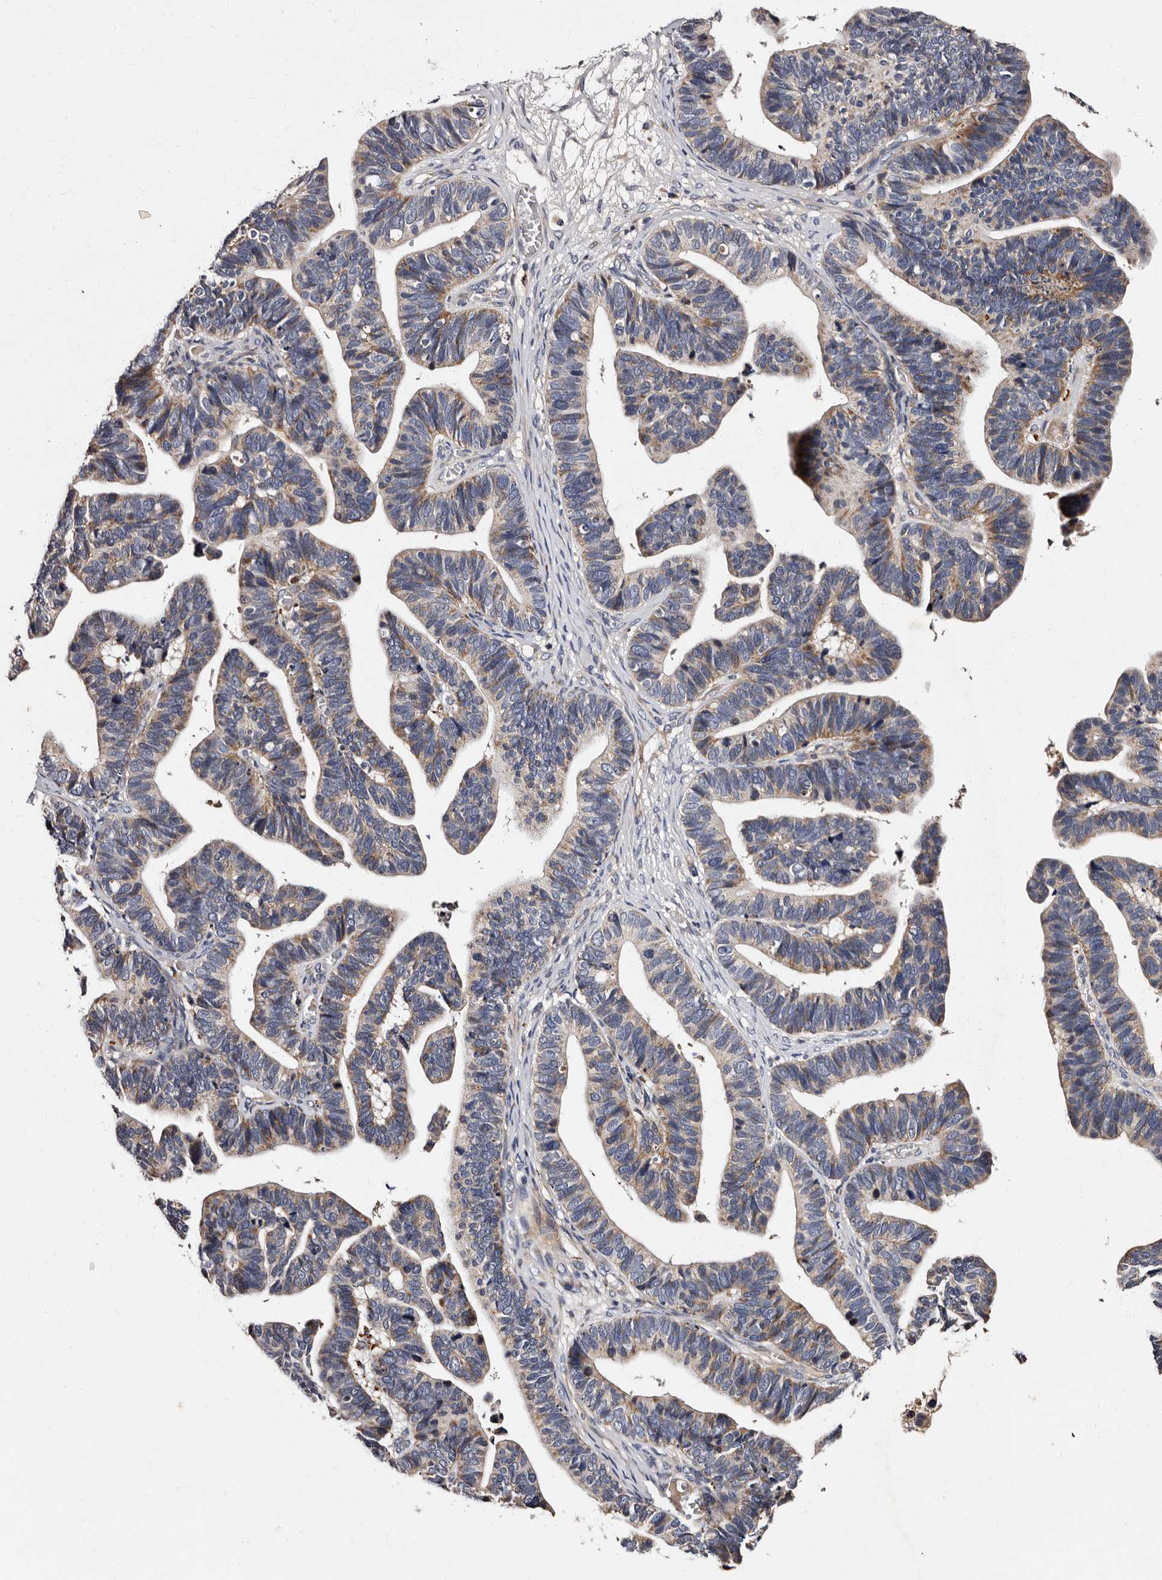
{"staining": {"intensity": "weak", "quantity": ">75%", "location": "cytoplasmic/membranous"}, "tissue": "ovarian cancer", "cell_type": "Tumor cells", "image_type": "cancer", "snomed": [{"axis": "morphology", "description": "Cystadenocarcinoma, serous, NOS"}, {"axis": "topography", "description": "Ovary"}], "caption": "Tumor cells demonstrate low levels of weak cytoplasmic/membranous expression in approximately >75% of cells in human ovarian cancer (serous cystadenocarcinoma).", "gene": "ADCK5", "patient": {"sex": "female", "age": 56}}